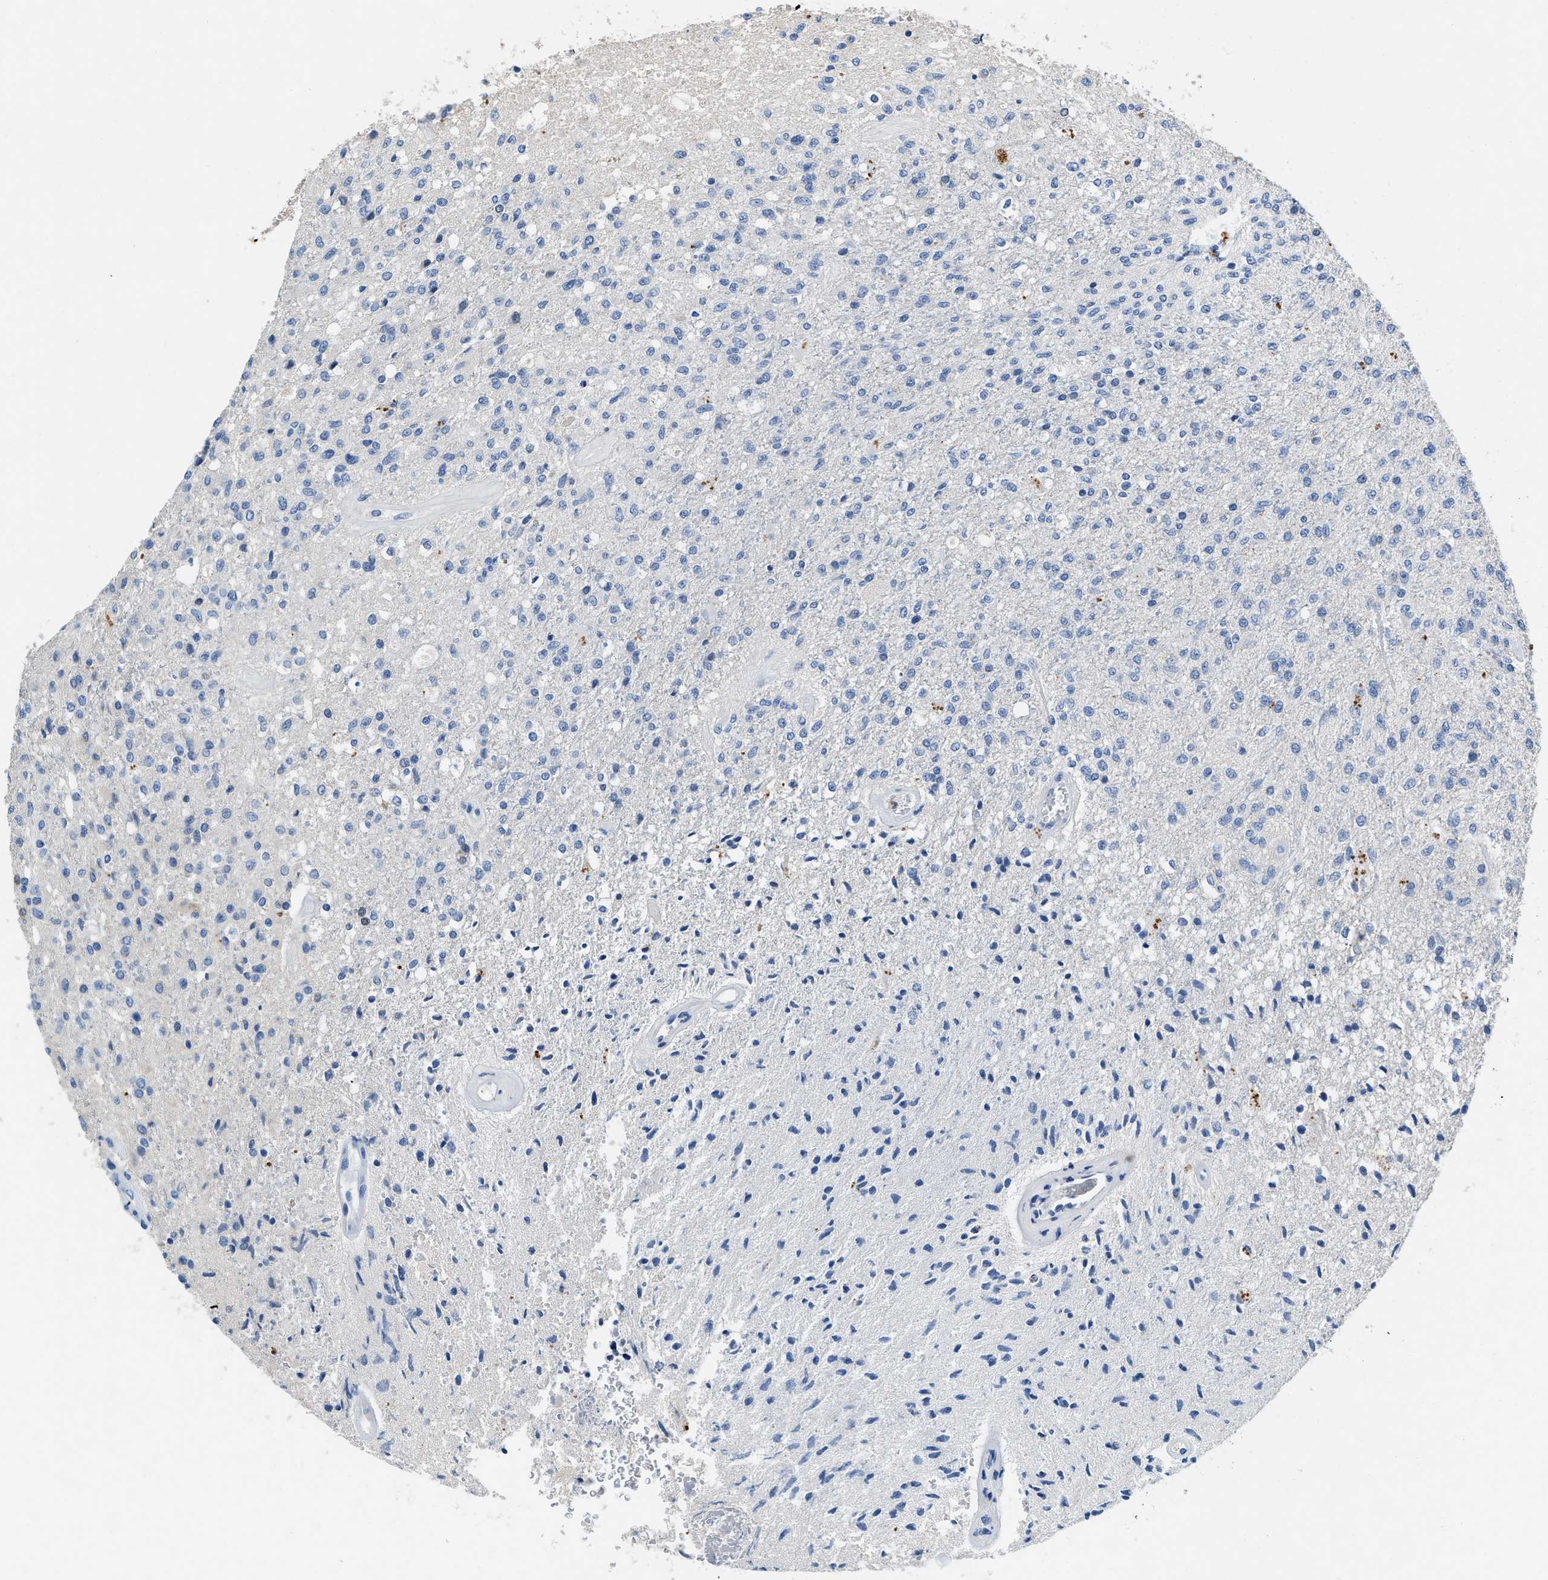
{"staining": {"intensity": "negative", "quantity": "none", "location": "none"}, "tissue": "glioma", "cell_type": "Tumor cells", "image_type": "cancer", "snomed": [{"axis": "morphology", "description": "Normal tissue, NOS"}, {"axis": "morphology", "description": "Glioma, malignant, High grade"}, {"axis": "topography", "description": "Cerebral cortex"}], "caption": "High magnification brightfield microscopy of malignant glioma (high-grade) stained with DAB (3,3'-diaminobenzidine) (brown) and counterstained with hematoxylin (blue): tumor cells show no significant expression. (DAB (3,3'-diaminobenzidine) IHC visualized using brightfield microscopy, high magnification).", "gene": "SPEG", "patient": {"sex": "male", "age": 77}}